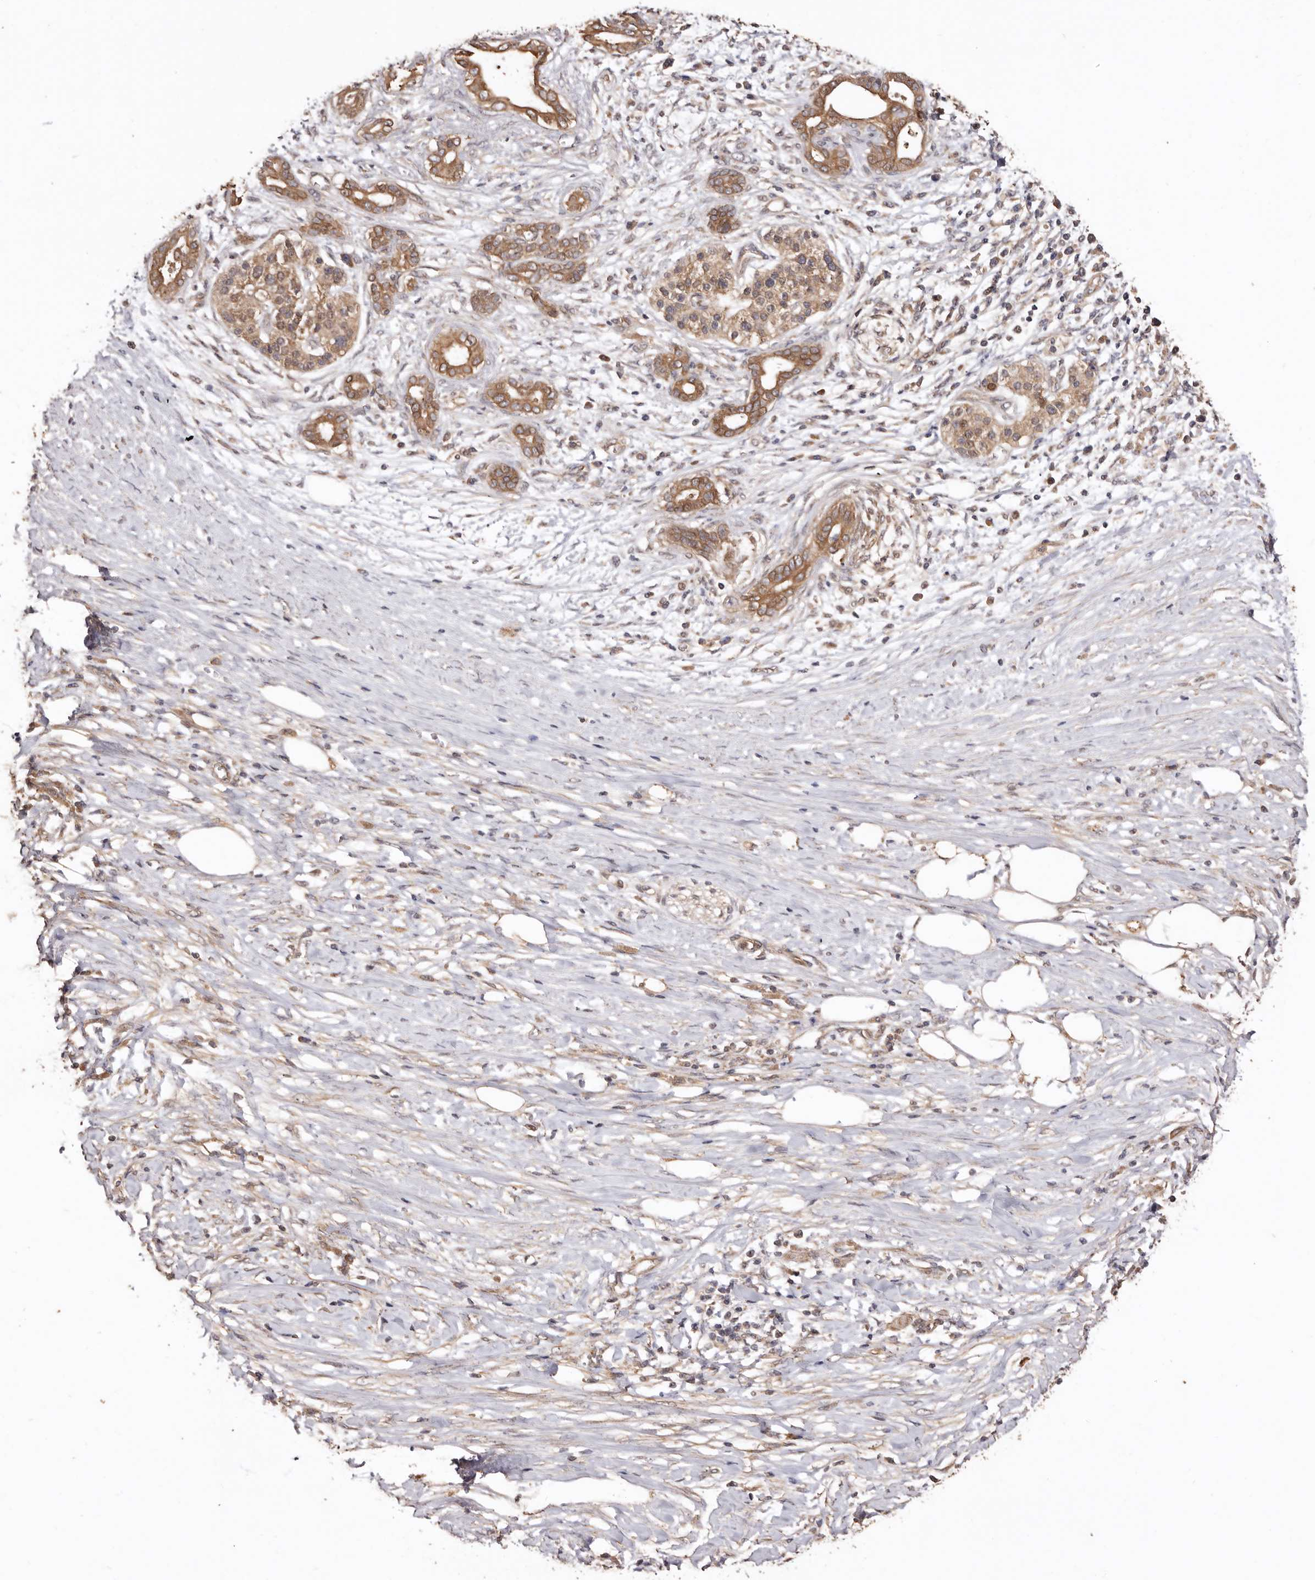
{"staining": {"intensity": "moderate", "quantity": ">75%", "location": "cytoplasmic/membranous"}, "tissue": "pancreatic cancer", "cell_type": "Tumor cells", "image_type": "cancer", "snomed": [{"axis": "morphology", "description": "Adenocarcinoma, NOS"}, {"axis": "topography", "description": "Pancreas"}], "caption": "Pancreatic adenocarcinoma tissue demonstrates moderate cytoplasmic/membranous positivity in about >75% of tumor cells, visualized by immunohistochemistry.", "gene": "COQ8B", "patient": {"sex": "male", "age": 58}}